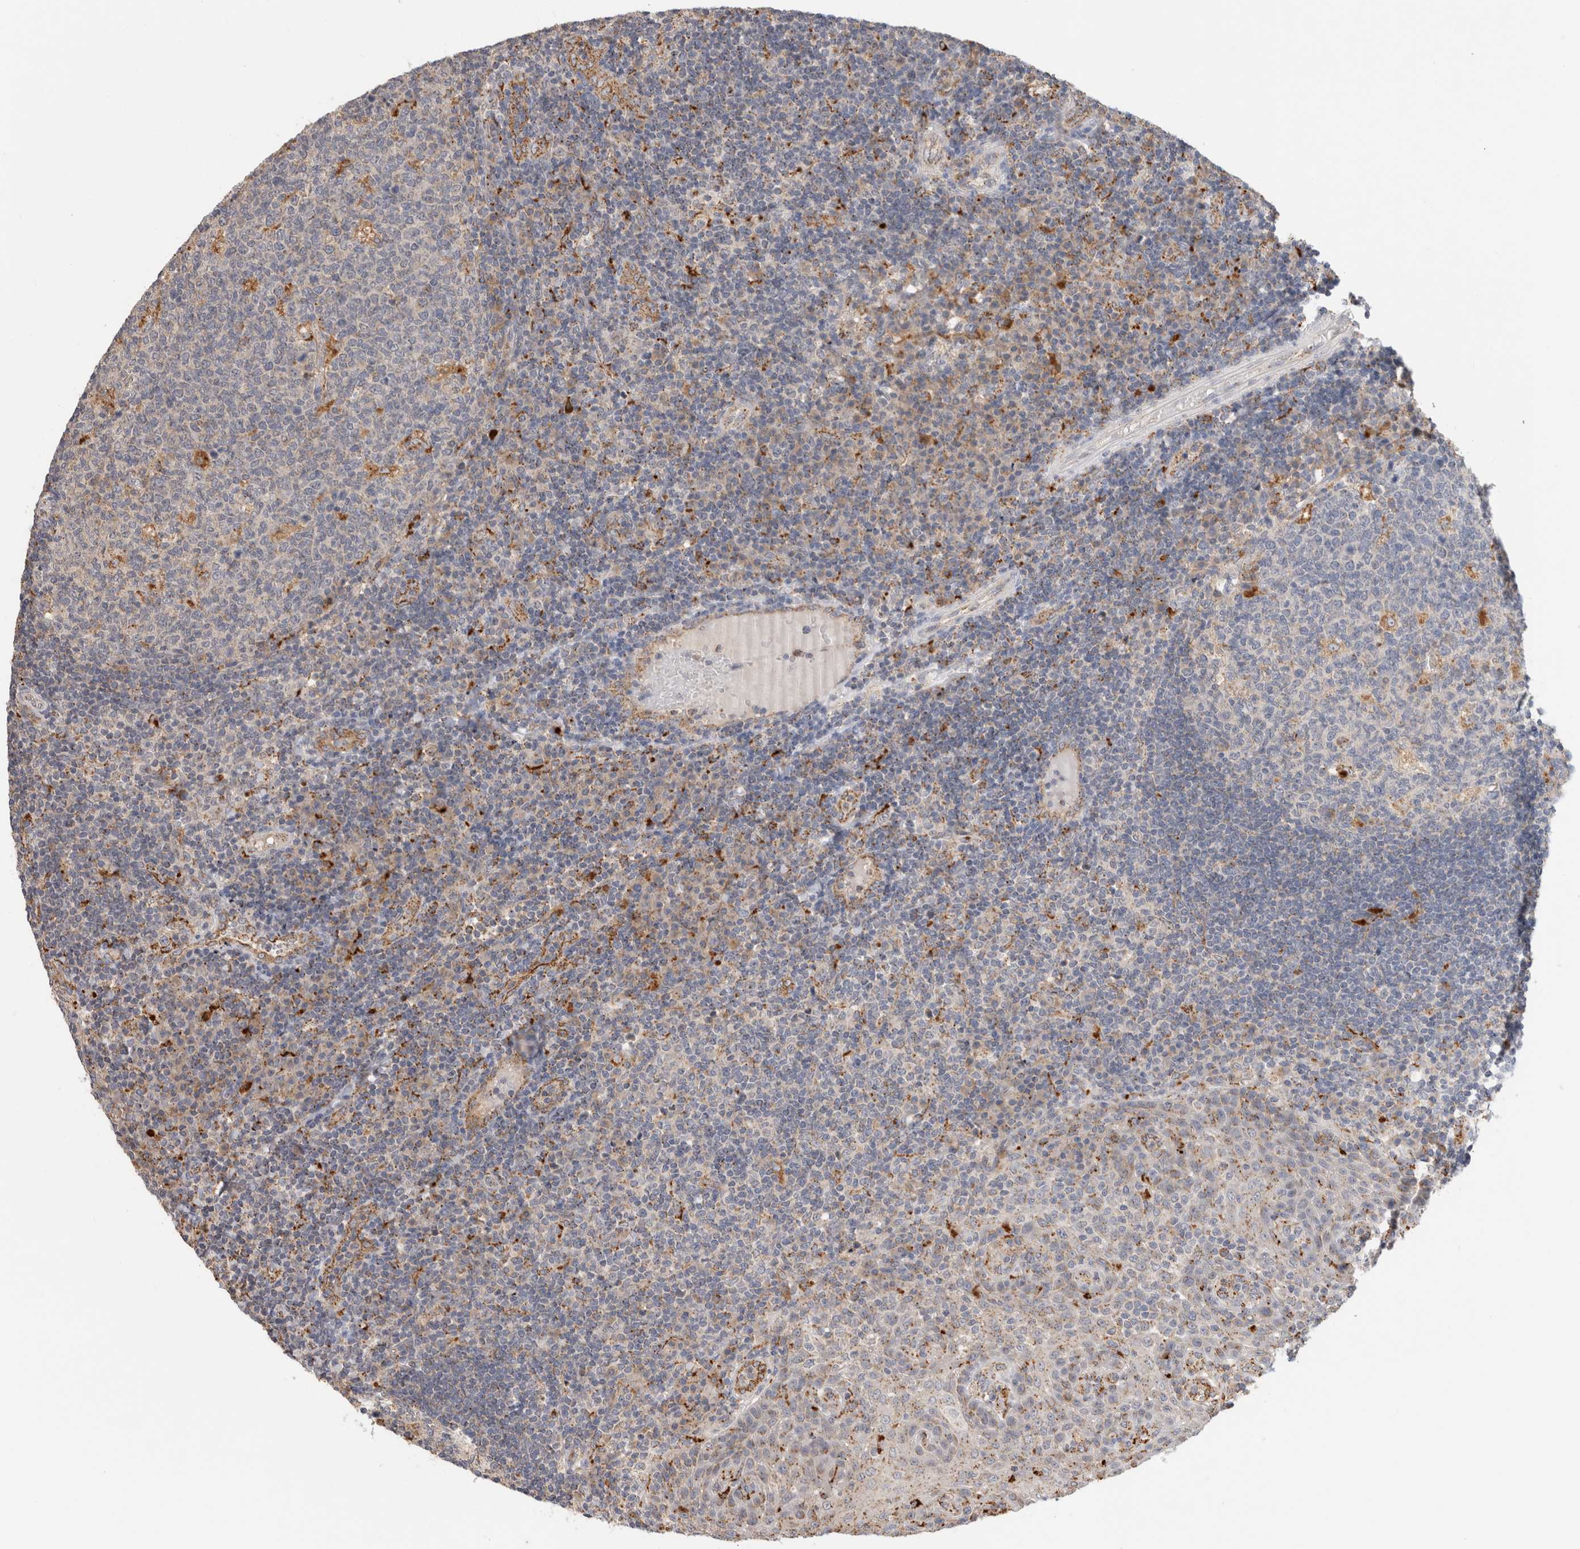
{"staining": {"intensity": "strong", "quantity": "<25%", "location": "cytoplasmic/membranous"}, "tissue": "tonsil", "cell_type": "Germinal center cells", "image_type": "normal", "snomed": [{"axis": "morphology", "description": "Normal tissue, NOS"}, {"axis": "topography", "description": "Tonsil"}], "caption": "Germinal center cells display strong cytoplasmic/membranous staining in approximately <25% of cells in benign tonsil. The staining is performed using DAB (3,3'-diaminobenzidine) brown chromogen to label protein expression. The nuclei are counter-stained blue using hematoxylin.", "gene": "GNS", "patient": {"sex": "female", "age": 40}}